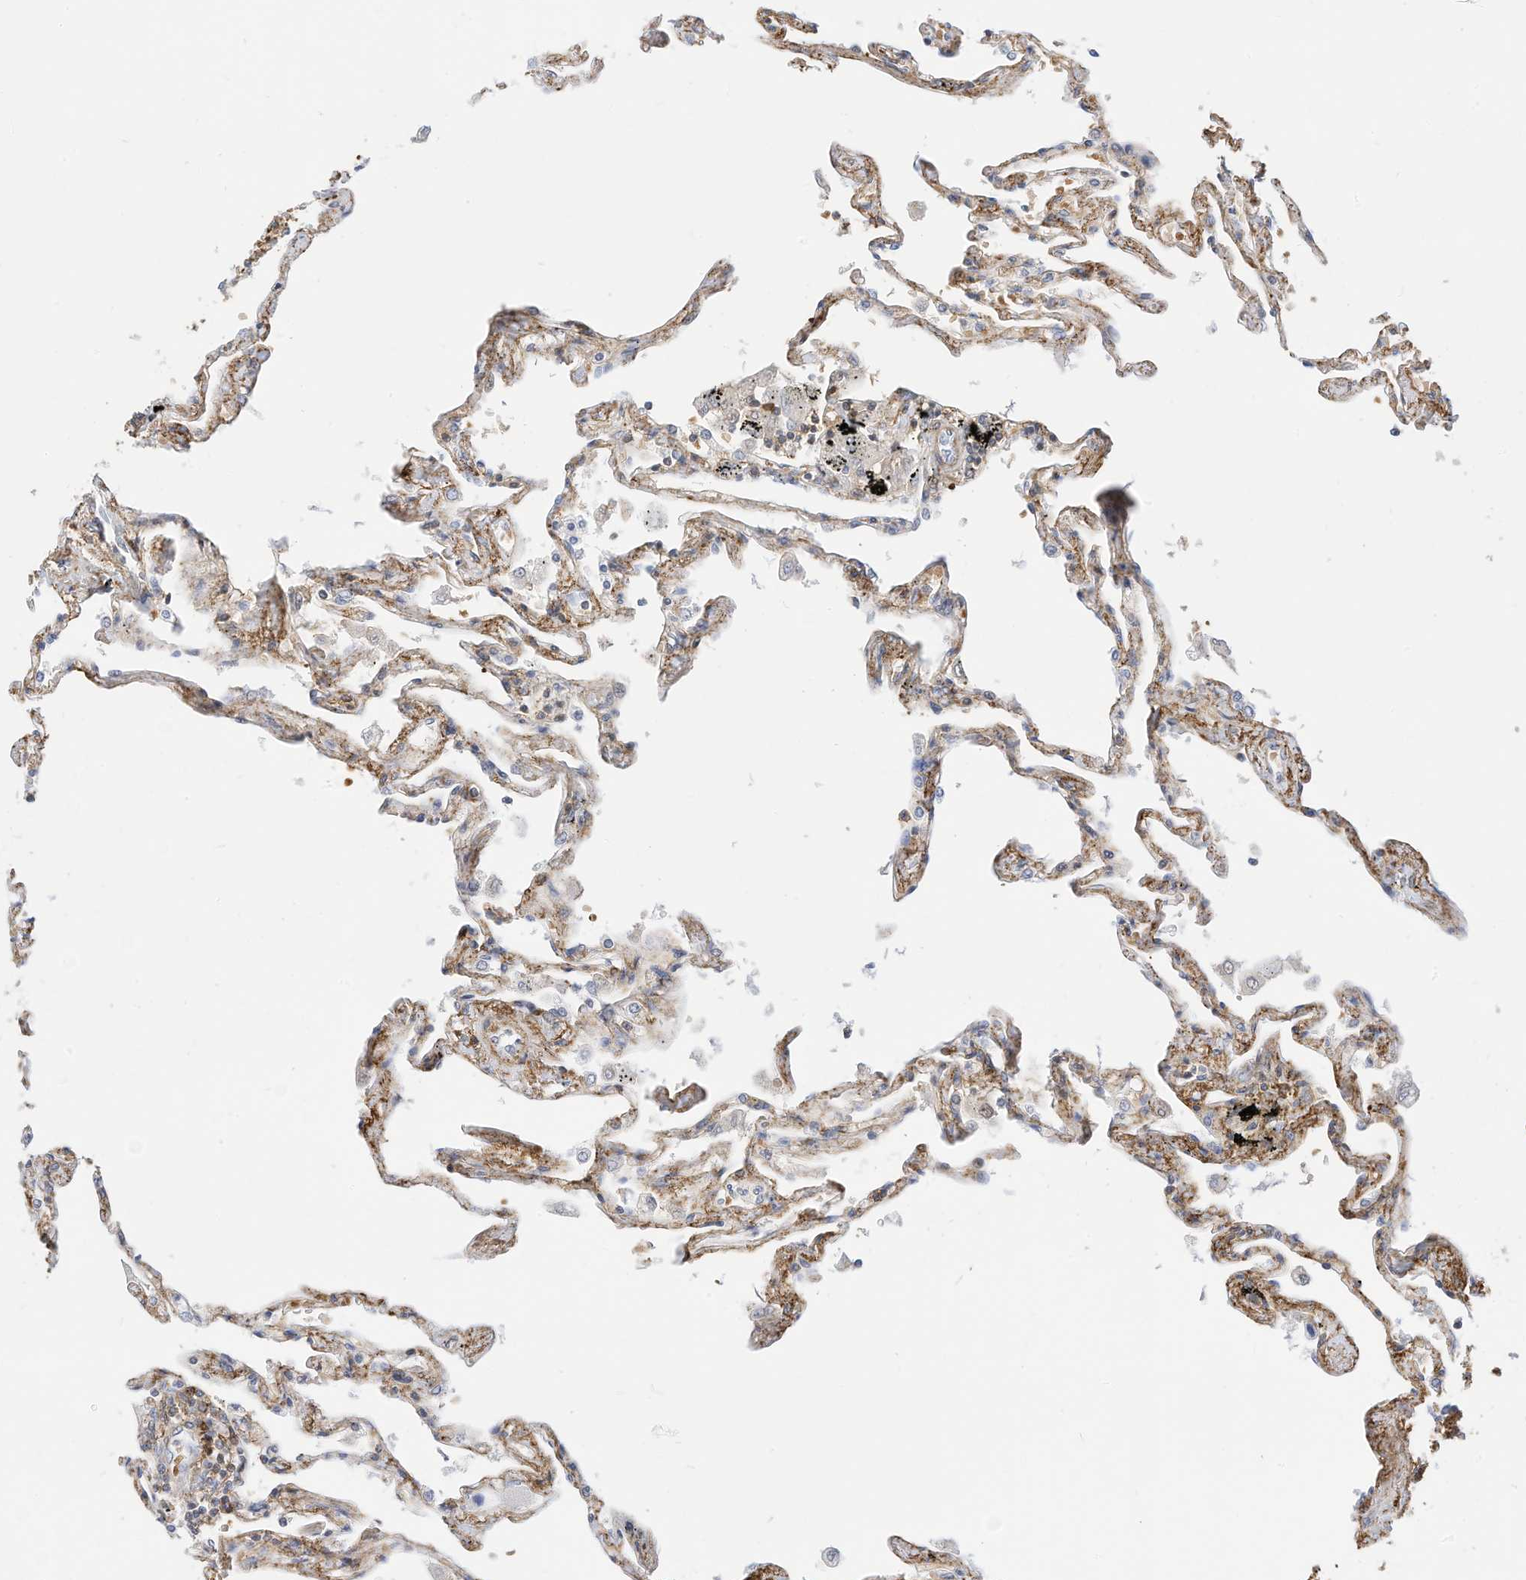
{"staining": {"intensity": "moderate", "quantity": "<25%", "location": "cytoplasmic/membranous"}, "tissue": "lung", "cell_type": "Alveolar cells", "image_type": "normal", "snomed": [{"axis": "morphology", "description": "Normal tissue, NOS"}, {"axis": "topography", "description": "Lung"}], "caption": "Alveolar cells exhibit low levels of moderate cytoplasmic/membranous staining in approximately <25% of cells in benign lung.", "gene": "TXNDC9", "patient": {"sex": "female", "age": 67}}